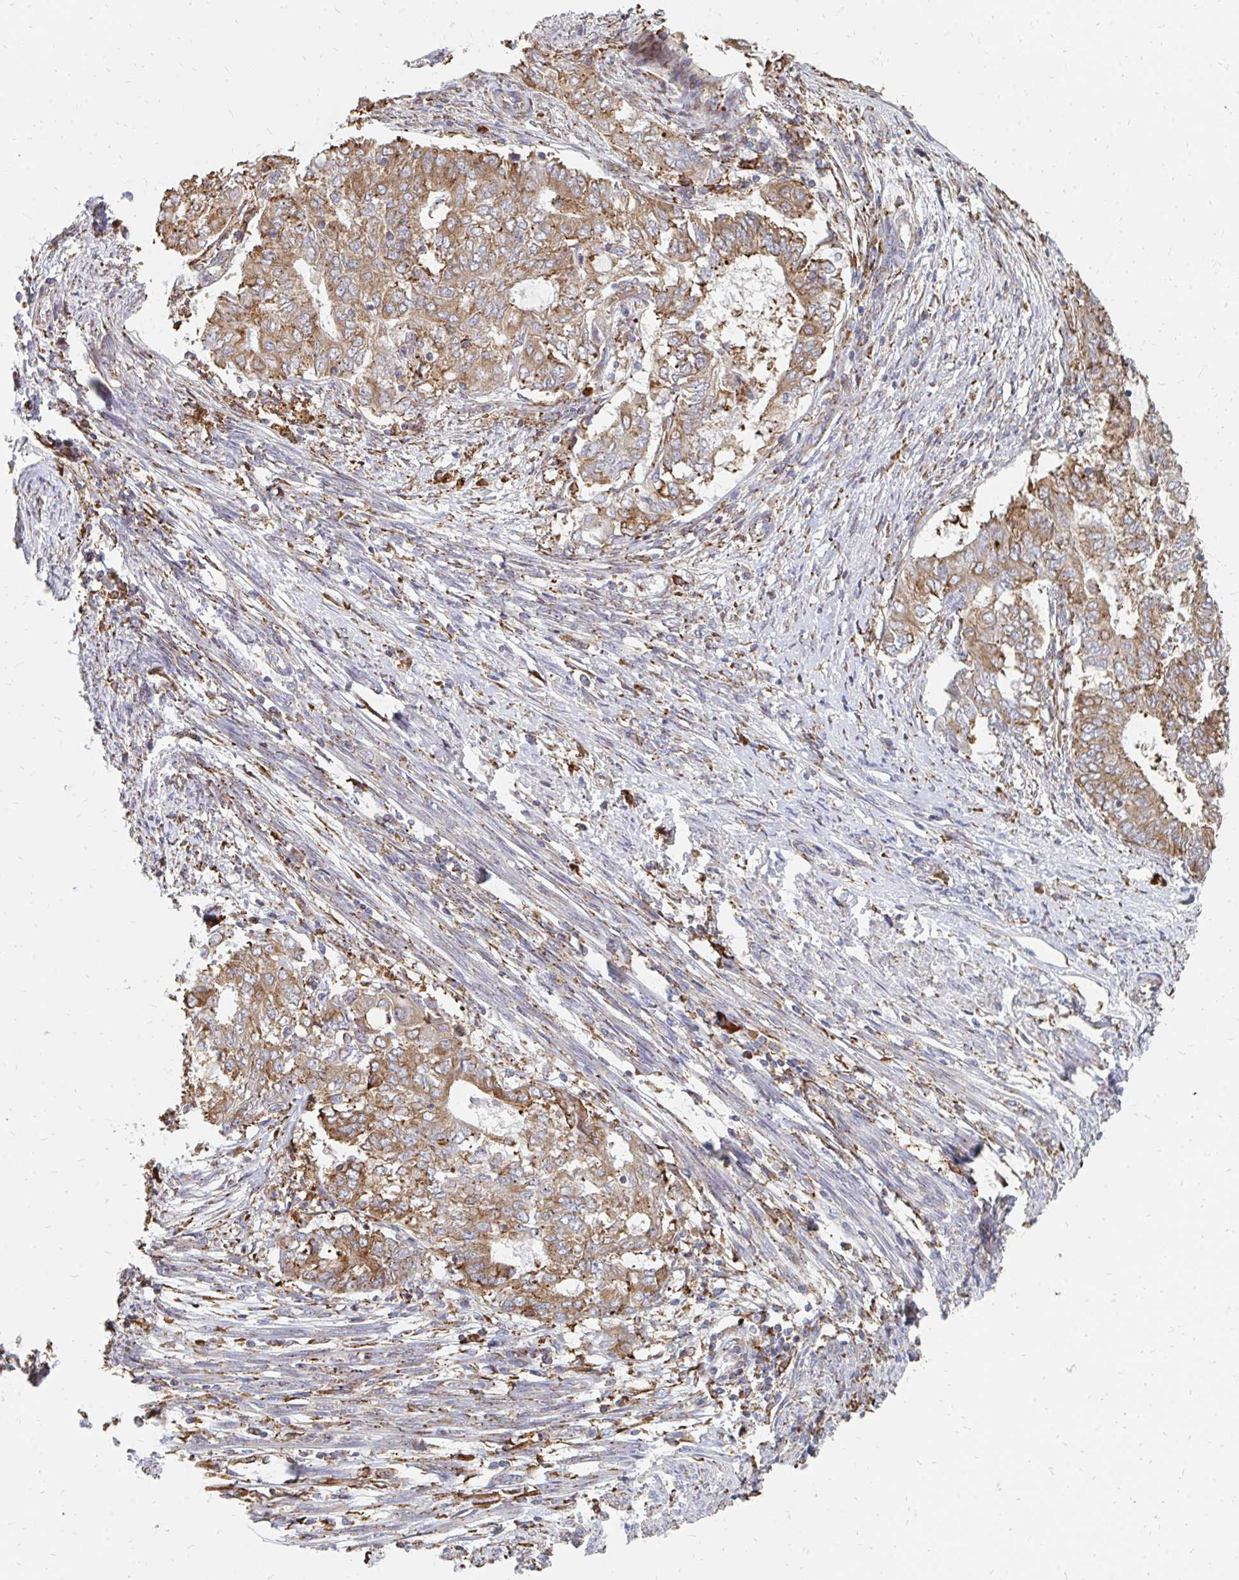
{"staining": {"intensity": "moderate", "quantity": ">75%", "location": "cytoplasmic/membranous"}, "tissue": "endometrial cancer", "cell_type": "Tumor cells", "image_type": "cancer", "snomed": [{"axis": "morphology", "description": "Adenocarcinoma, NOS"}, {"axis": "topography", "description": "Endometrium"}], "caption": "Immunohistochemical staining of human endometrial adenocarcinoma shows moderate cytoplasmic/membranous protein positivity in about >75% of tumor cells.", "gene": "PPP1R13L", "patient": {"sex": "female", "age": 62}}